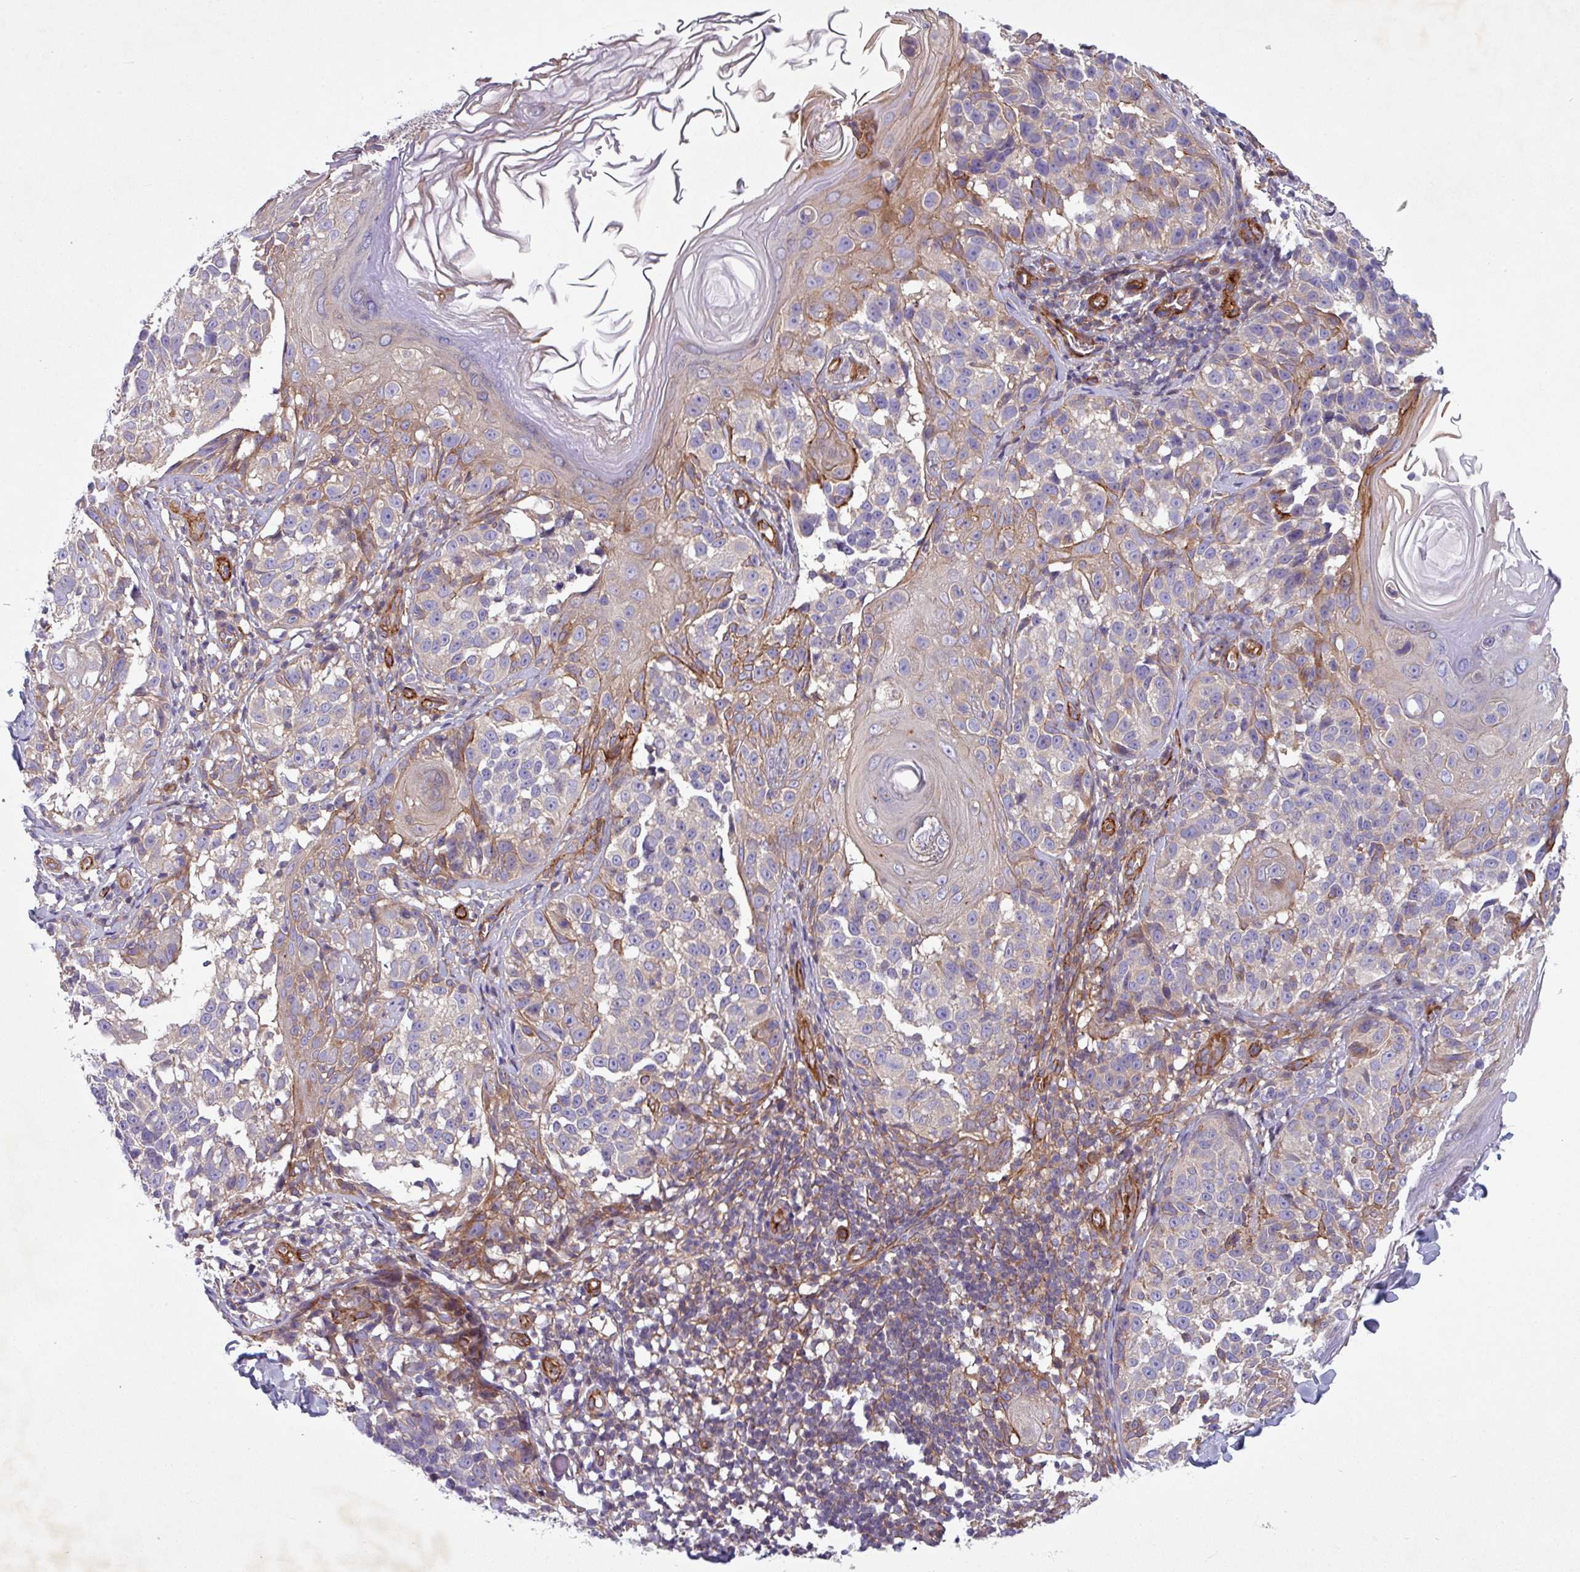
{"staining": {"intensity": "weak", "quantity": "<25%", "location": "cytoplasmic/membranous"}, "tissue": "melanoma", "cell_type": "Tumor cells", "image_type": "cancer", "snomed": [{"axis": "morphology", "description": "Malignant melanoma, NOS"}, {"axis": "topography", "description": "Skin"}], "caption": "Image shows no protein positivity in tumor cells of melanoma tissue.", "gene": "ATP2C2", "patient": {"sex": "male", "age": 73}}